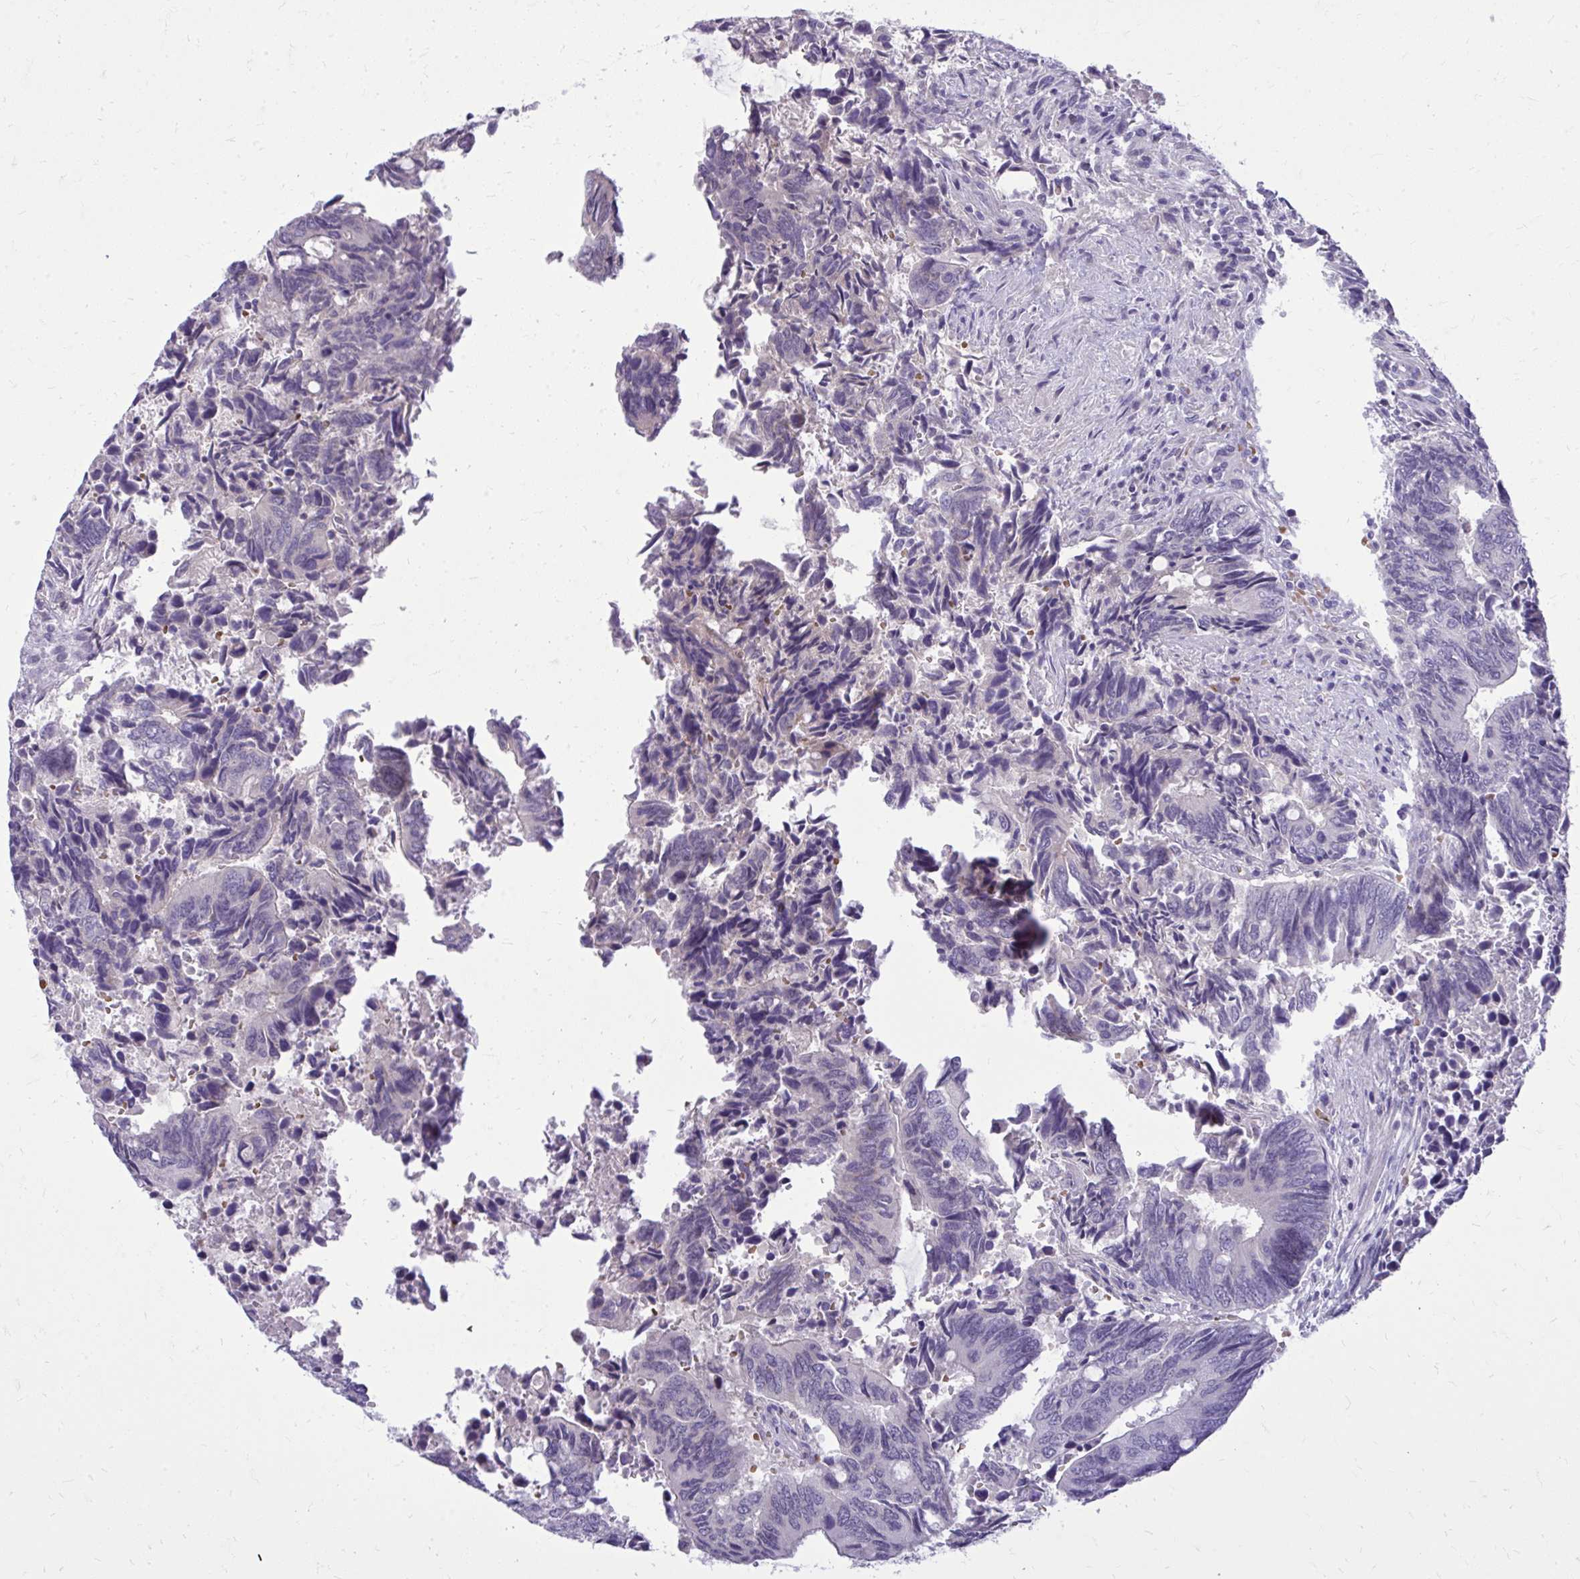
{"staining": {"intensity": "negative", "quantity": "none", "location": "none"}, "tissue": "colorectal cancer", "cell_type": "Tumor cells", "image_type": "cancer", "snomed": [{"axis": "morphology", "description": "Adenocarcinoma, NOS"}, {"axis": "topography", "description": "Colon"}], "caption": "This is a photomicrograph of IHC staining of adenocarcinoma (colorectal), which shows no positivity in tumor cells.", "gene": "DPY19L1", "patient": {"sex": "male", "age": 87}}